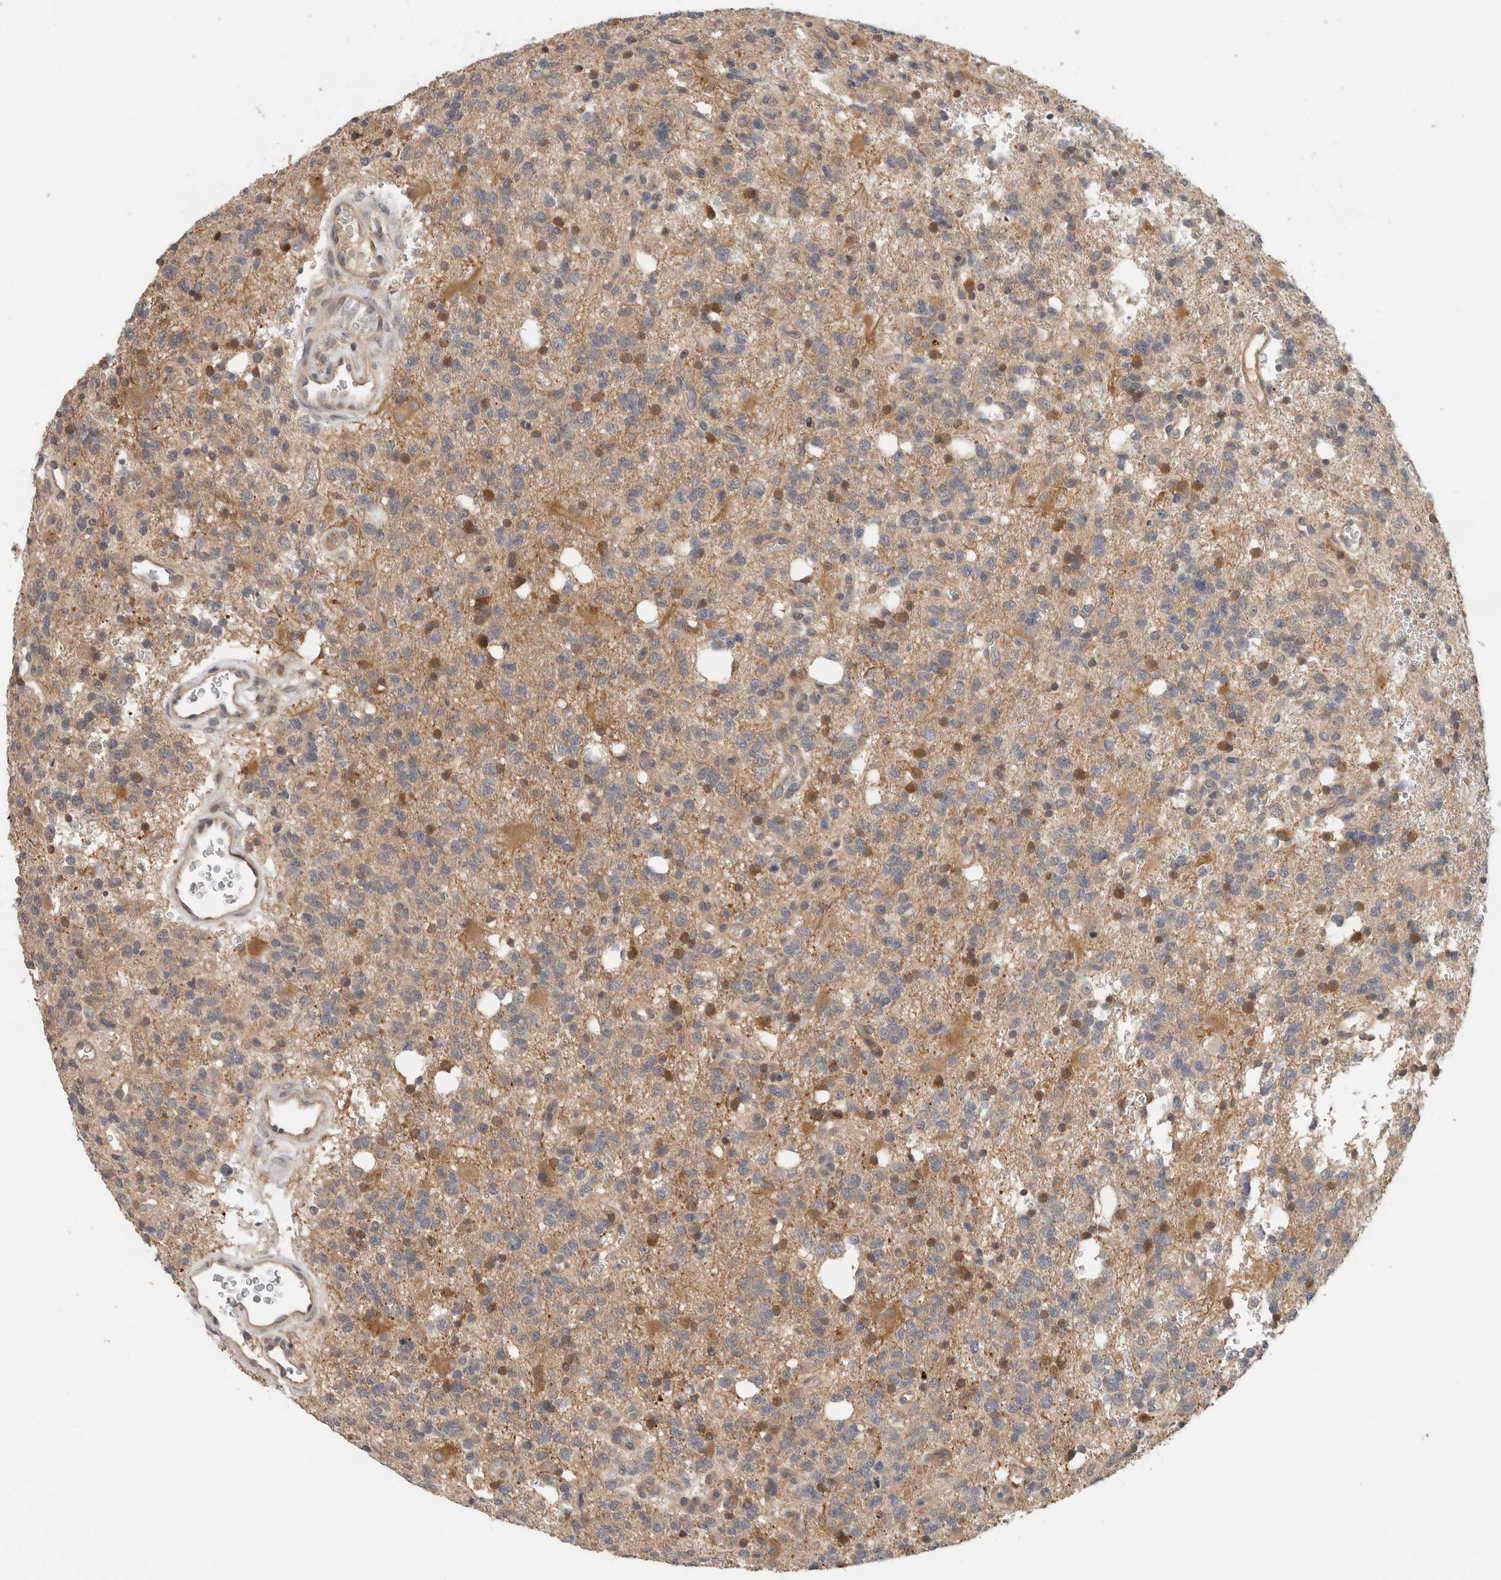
{"staining": {"intensity": "moderate", "quantity": "<25%", "location": "cytoplasmic/membranous"}, "tissue": "glioma", "cell_type": "Tumor cells", "image_type": "cancer", "snomed": [{"axis": "morphology", "description": "Glioma, malignant, High grade"}, {"axis": "topography", "description": "Brain"}], "caption": "Immunohistochemical staining of malignant high-grade glioma displays low levels of moderate cytoplasmic/membranous positivity in about <25% of tumor cells.", "gene": "SGK1", "patient": {"sex": "female", "age": 62}}